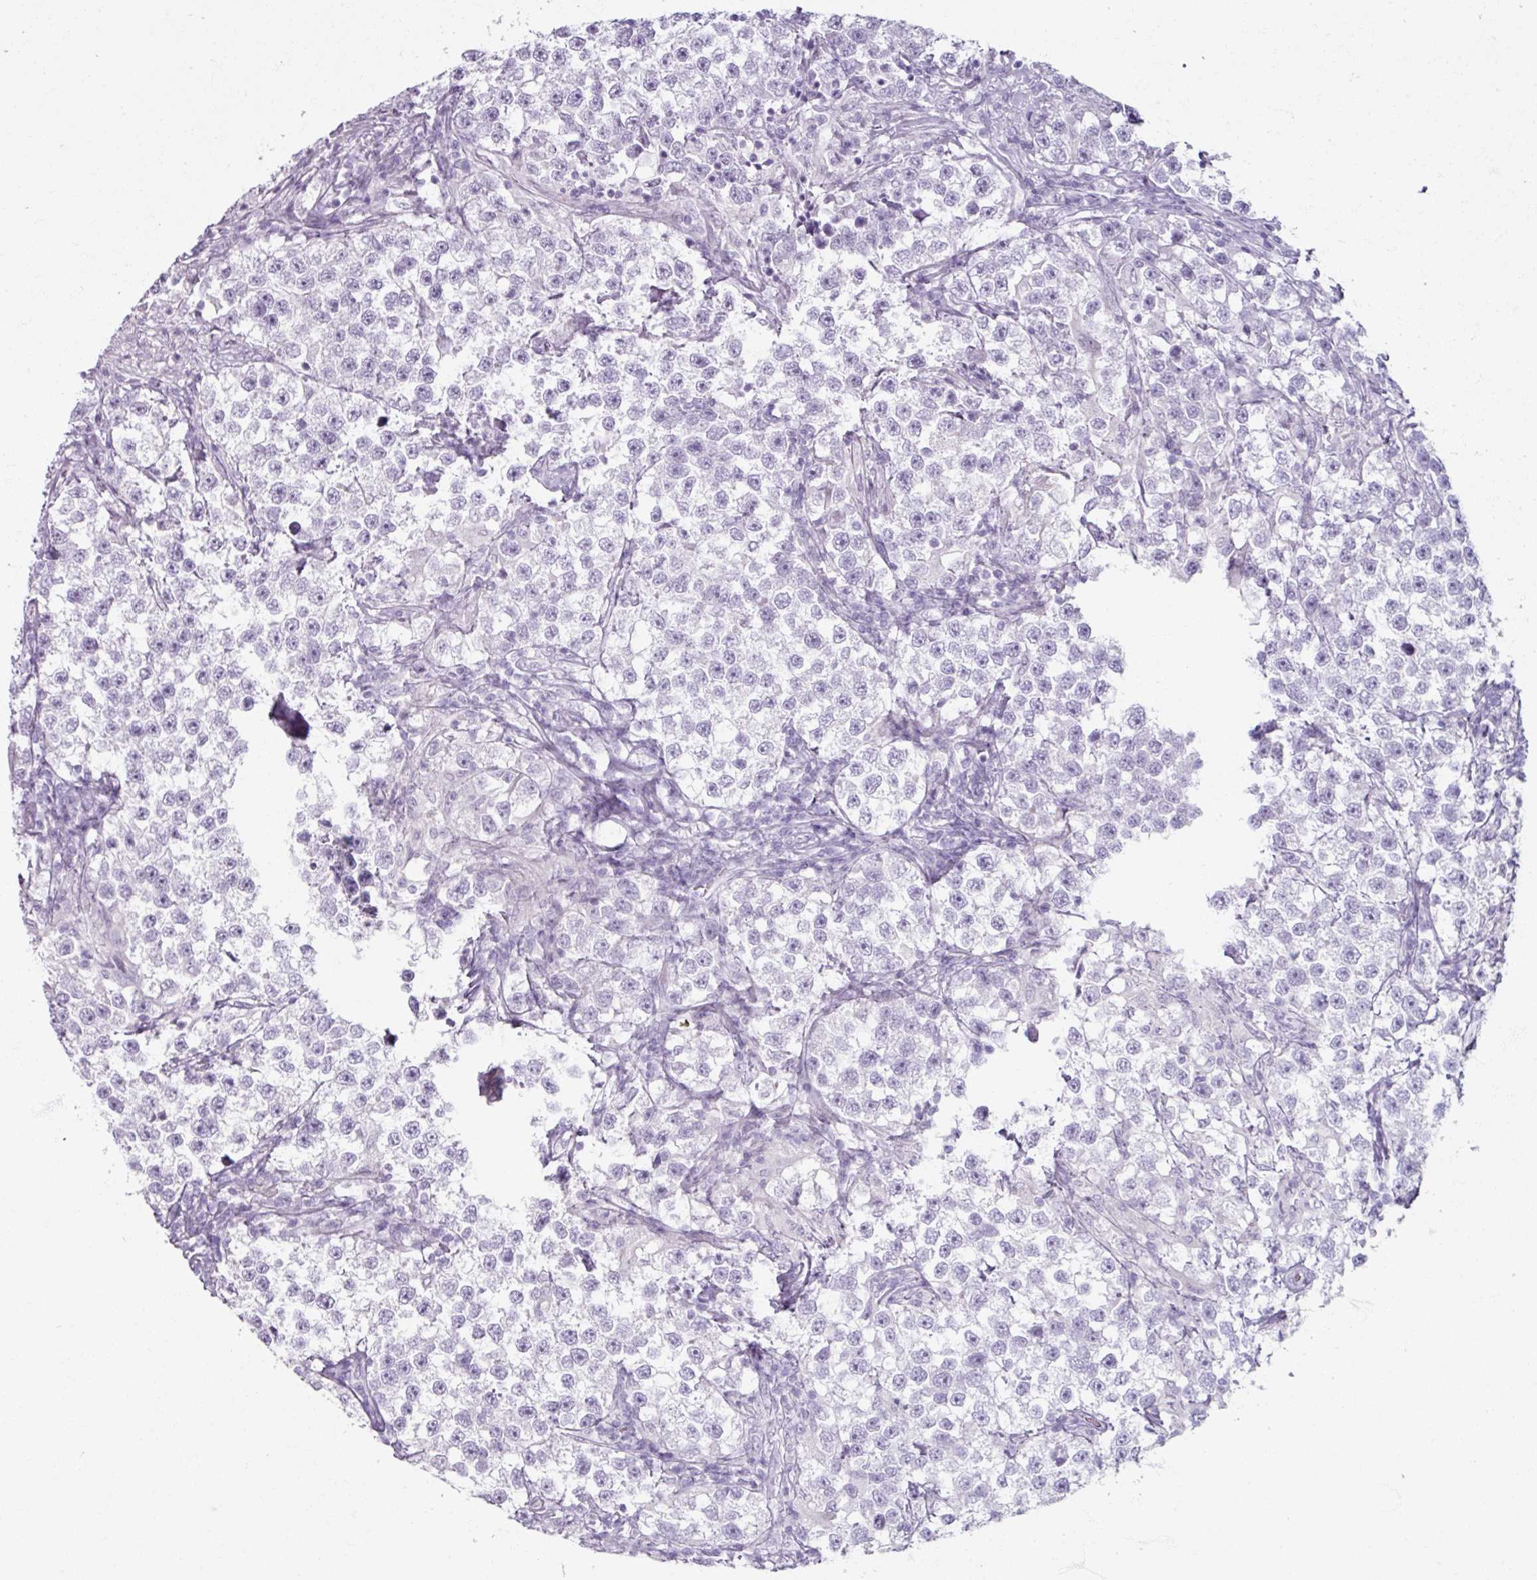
{"staining": {"intensity": "negative", "quantity": "none", "location": "none"}, "tissue": "testis cancer", "cell_type": "Tumor cells", "image_type": "cancer", "snomed": [{"axis": "morphology", "description": "Seminoma, NOS"}, {"axis": "topography", "description": "Testis"}], "caption": "Protein analysis of testis cancer (seminoma) displays no significant expression in tumor cells. (Stains: DAB IHC with hematoxylin counter stain, Microscopy: brightfield microscopy at high magnification).", "gene": "ARG1", "patient": {"sex": "male", "age": 46}}